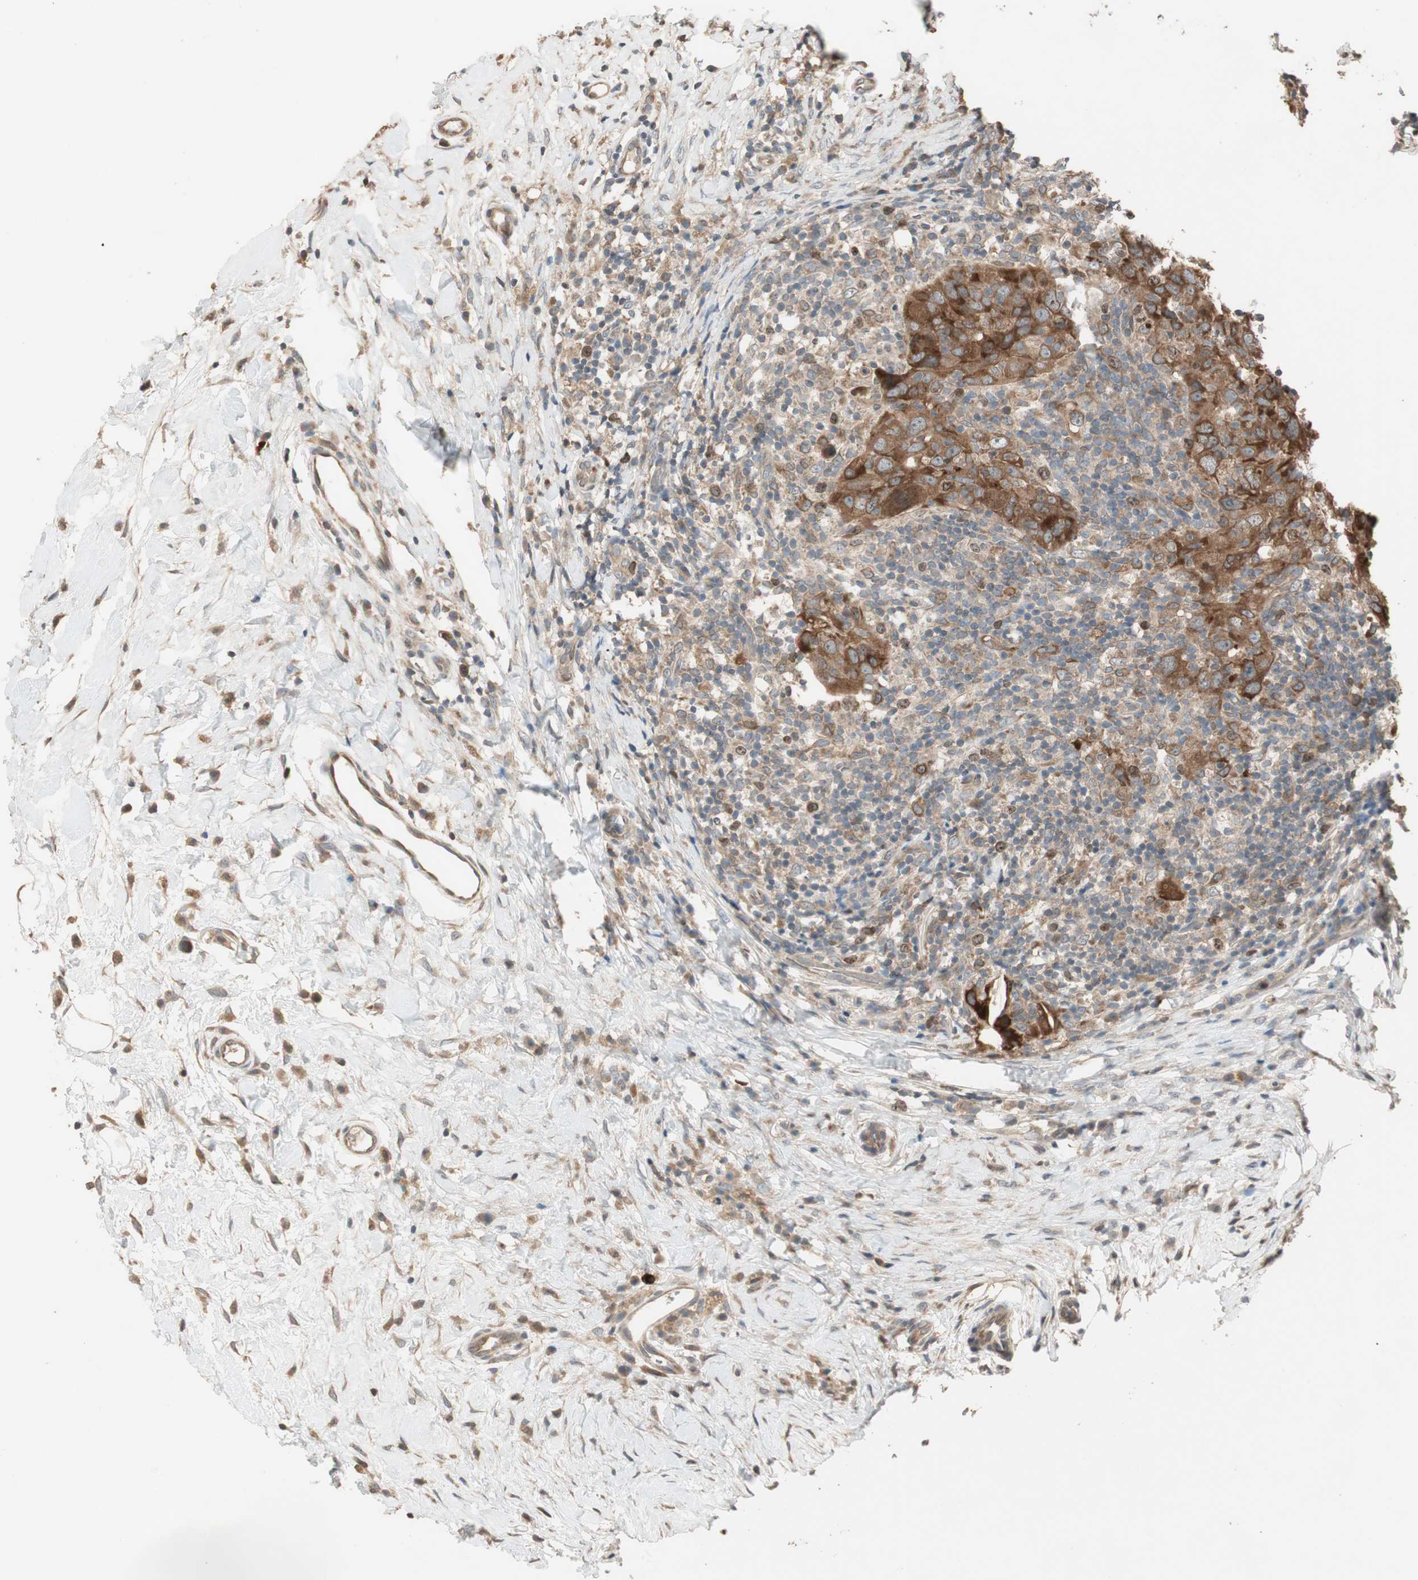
{"staining": {"intensity": "strong", "quantity": ">75%", "location": "cytoplasmic/membranous"}, "tissue": "breast cancer", "cell_type": "Tumor cells", "image_type": "cancer", "snomed": [{"axis": "morphology", "description": "Duct carcinoma"}, {"axis": "topography", "description": "Breast"}], "caption": "Tumor cells exhibit high levels of strong cytoplasmic/membranous expression in approximately >75% of cells in infiltrating ductal carcinoma (breast).", "gene": "ATP6AP2", "patient": {"sex": "female", "age": 37}}